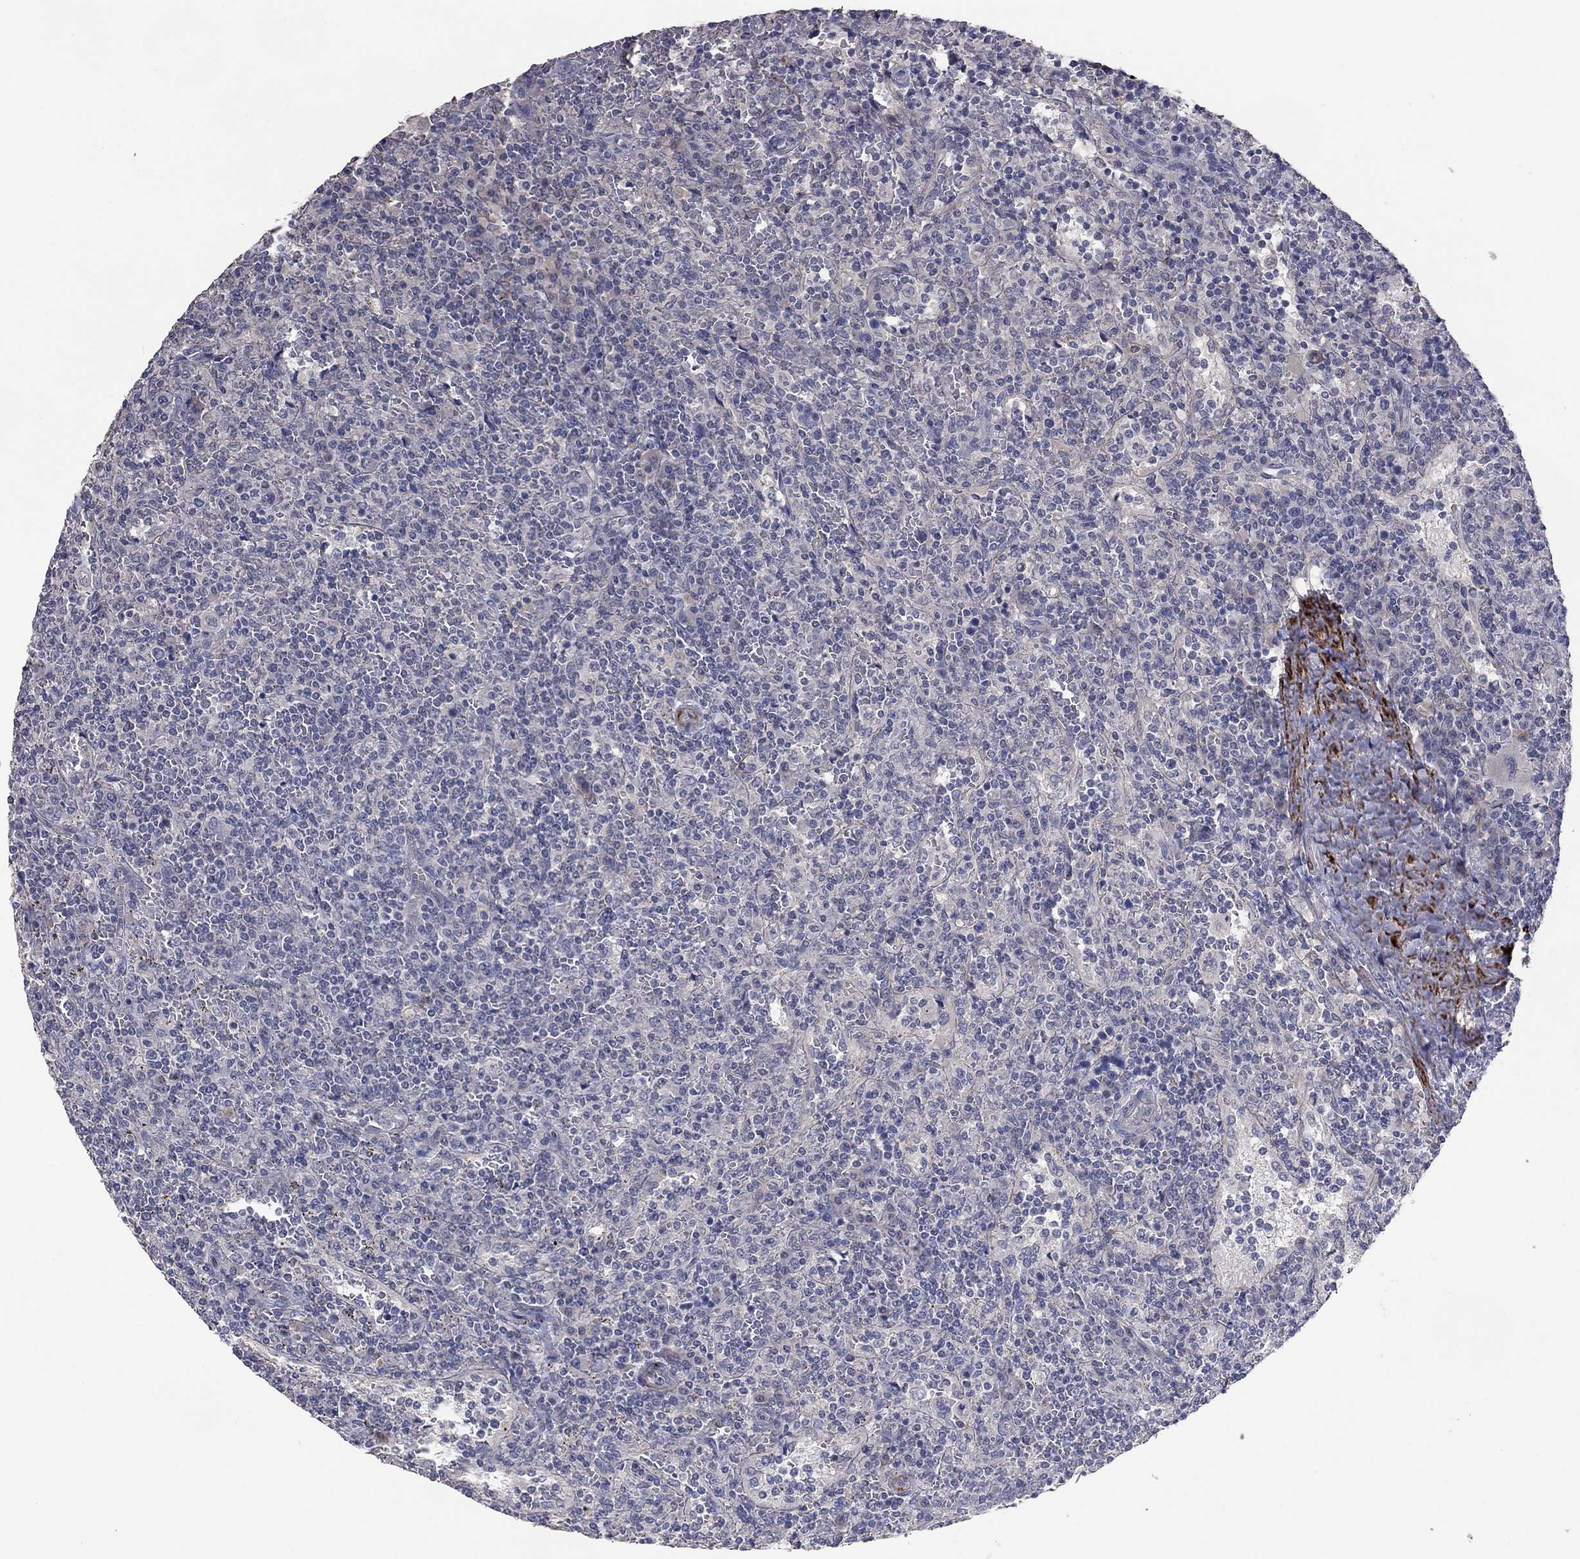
{"staining": {"intensity": "negative", "quantity": "none", "location": "none"}, "tissue": "lymphoma", "cell_type": "Tumor cells", "image_type": "cancer", "snomed": [{"axis": "morphology", "description": "Malignant lymphoma, non-Hodgkin's type, Low grade"}, {"axis": "topography", "description": "Spleen"}], "caption": "Photomicrograph shows no protein staining in tumor cells of lymphoma tissue.", "gene": "IP6K3", "patient": {"sex": "male", "age": 62}}